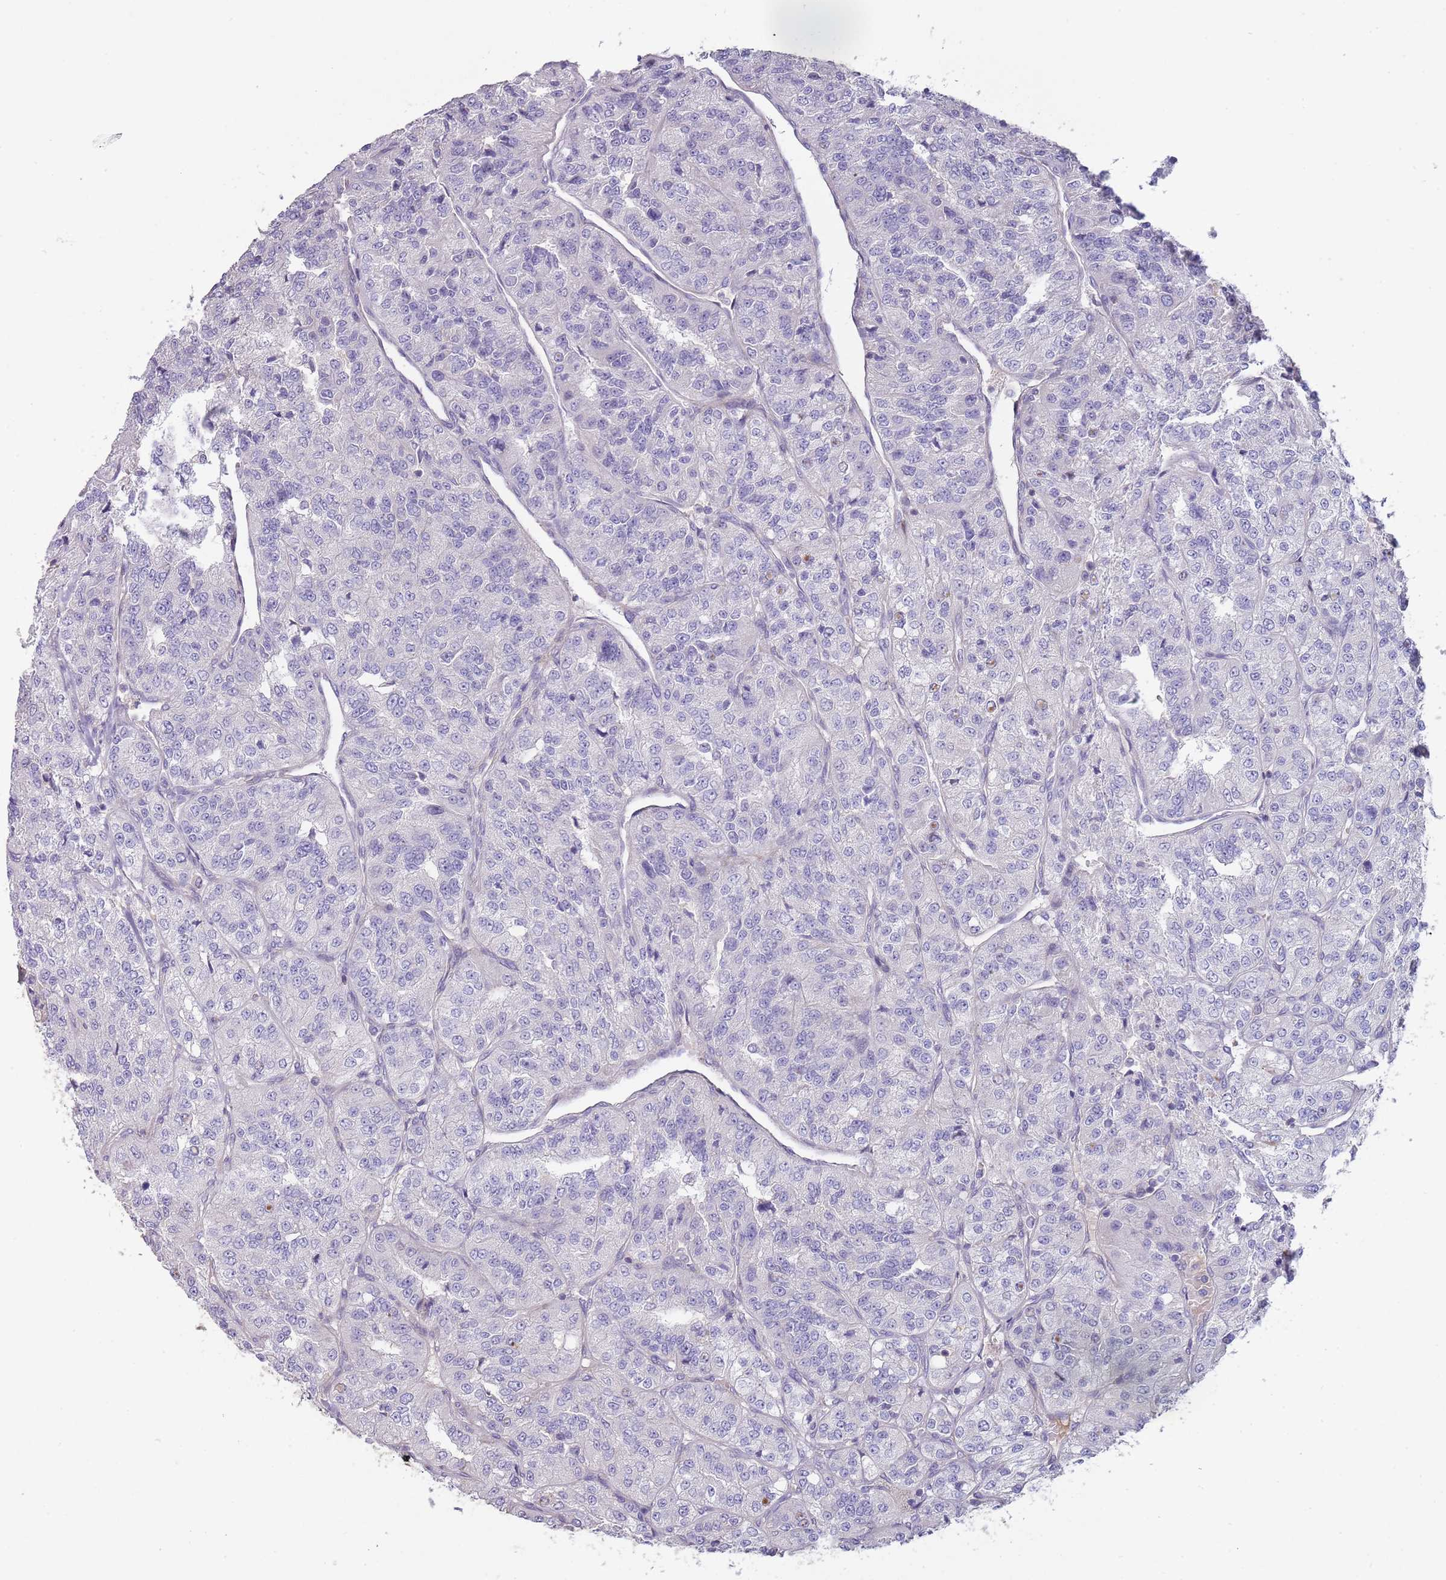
{"staining": {"intensity": "negative", "quantity": "none", "location": "none"}, "tissue": "renal cancer", "cell_type": "Tumor cells", "image_type": "cancer", "snomed": [{"axis": "morphology", "description": "Adenocarcinoma, NOS"}, {"axis": "topography", "description": "Kidney"}], "caption": "Immunohistochemistry image of human renal cancer (adenocarcinoma) stained for a protein (brown), which displays no expression in tumor cells. (DAB (3,3'-diaminobenzidine) immunohistochemistry with hematoxylin counter stain).", "gene": "SUSD1", "patient": {"sex": "female", "age": 63}}